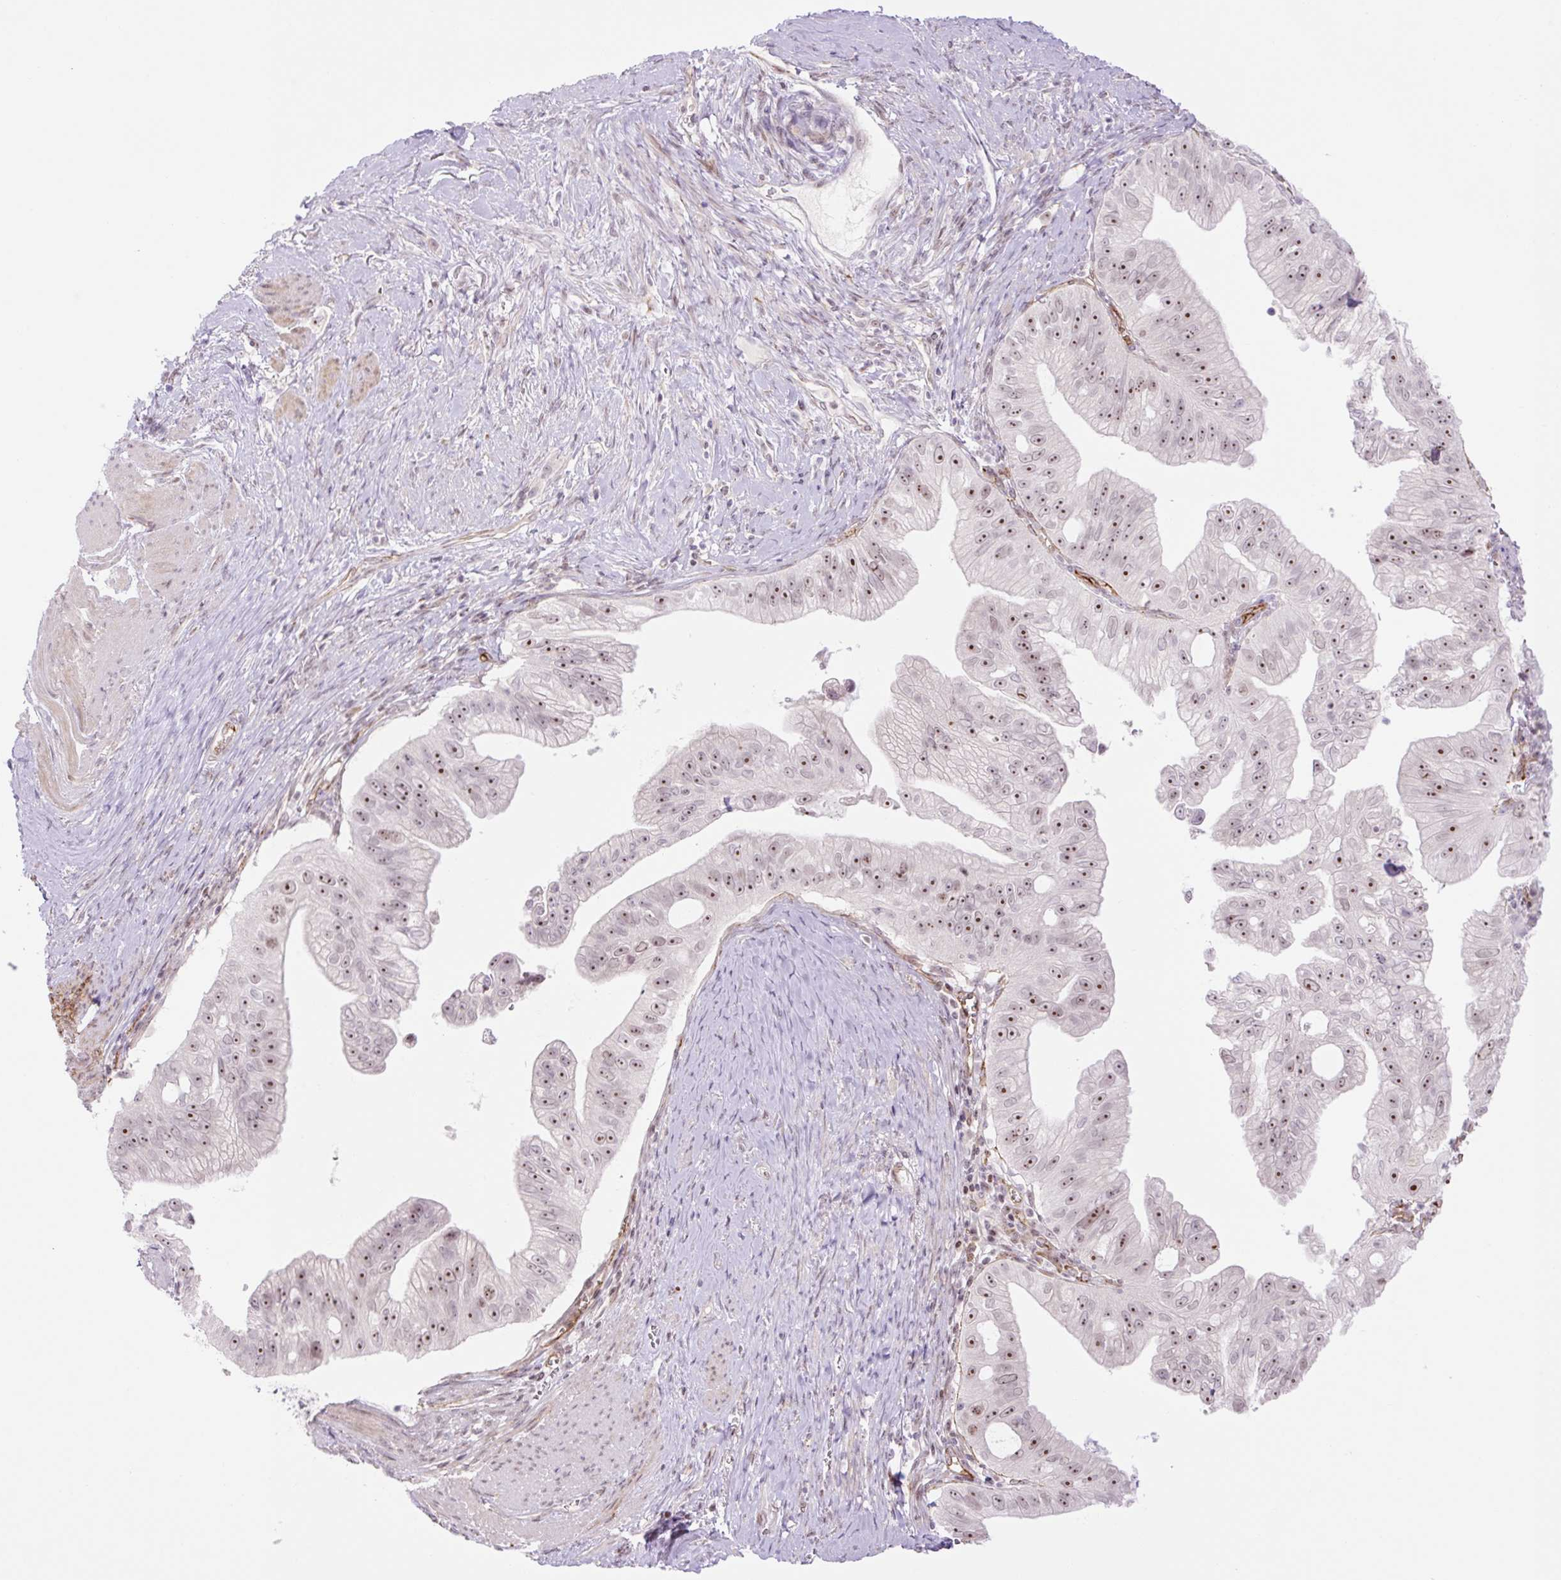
{"staining": {"intensity": "moderate", "quantity": ">75%", "location": "nuclear"}, "tissue": "pancreatic cancer", "cell_type": "Tumor cells", "image_type": "cancer", "snomed": [{"axis": "morphology", "description": "Adenocarcinoma, NOS"}, {"axis": "topography", "description": "Pancreas"}], "caption": "The photomicrograph reveals staining of pancreatic cancer, revealing moderate nuclear protein staining (brown color) within tumor cells.", "gene": "ZNF417", "patient": {"sex": "male", "age": 70}}